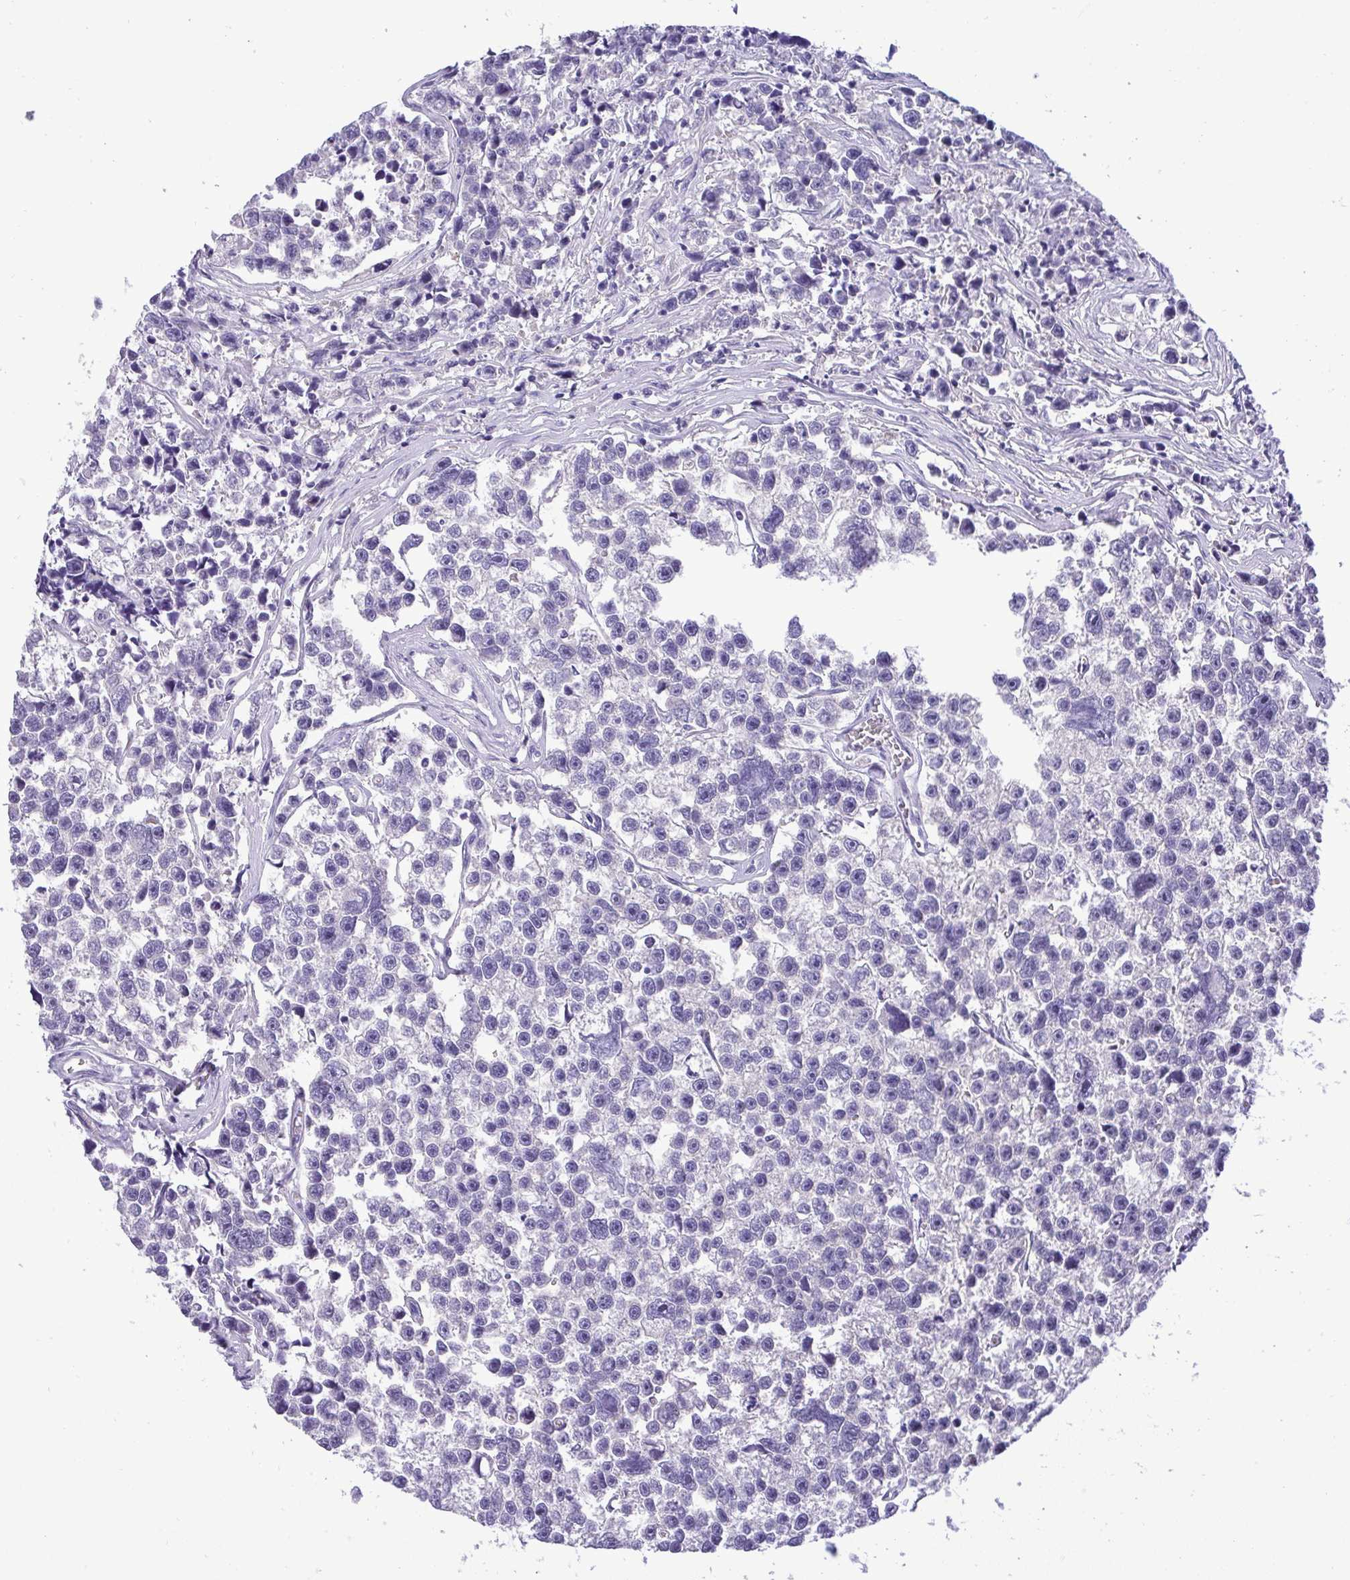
{"staining": {"intensity": "negative", "quantity": "none", "location": "none"}, "tissue": "testis cancer", "cell_type": "Tumor cells", "image_type": "cancer", "snomed": [{"axis": "morphology", "description": "Seminoma, NOS"}, {"axis": "topography", "description": "Testis"}], "caption": "The micrograph shows no significant expression in tumor cells of testis seminoma. (DAB (3,3'-diaminobenzidine) immunohistochemistry visualized using brightfield microscopy, high magnification).", "gene": "ST8SIA2", "patient": {"sex": "male", "age": 26}}